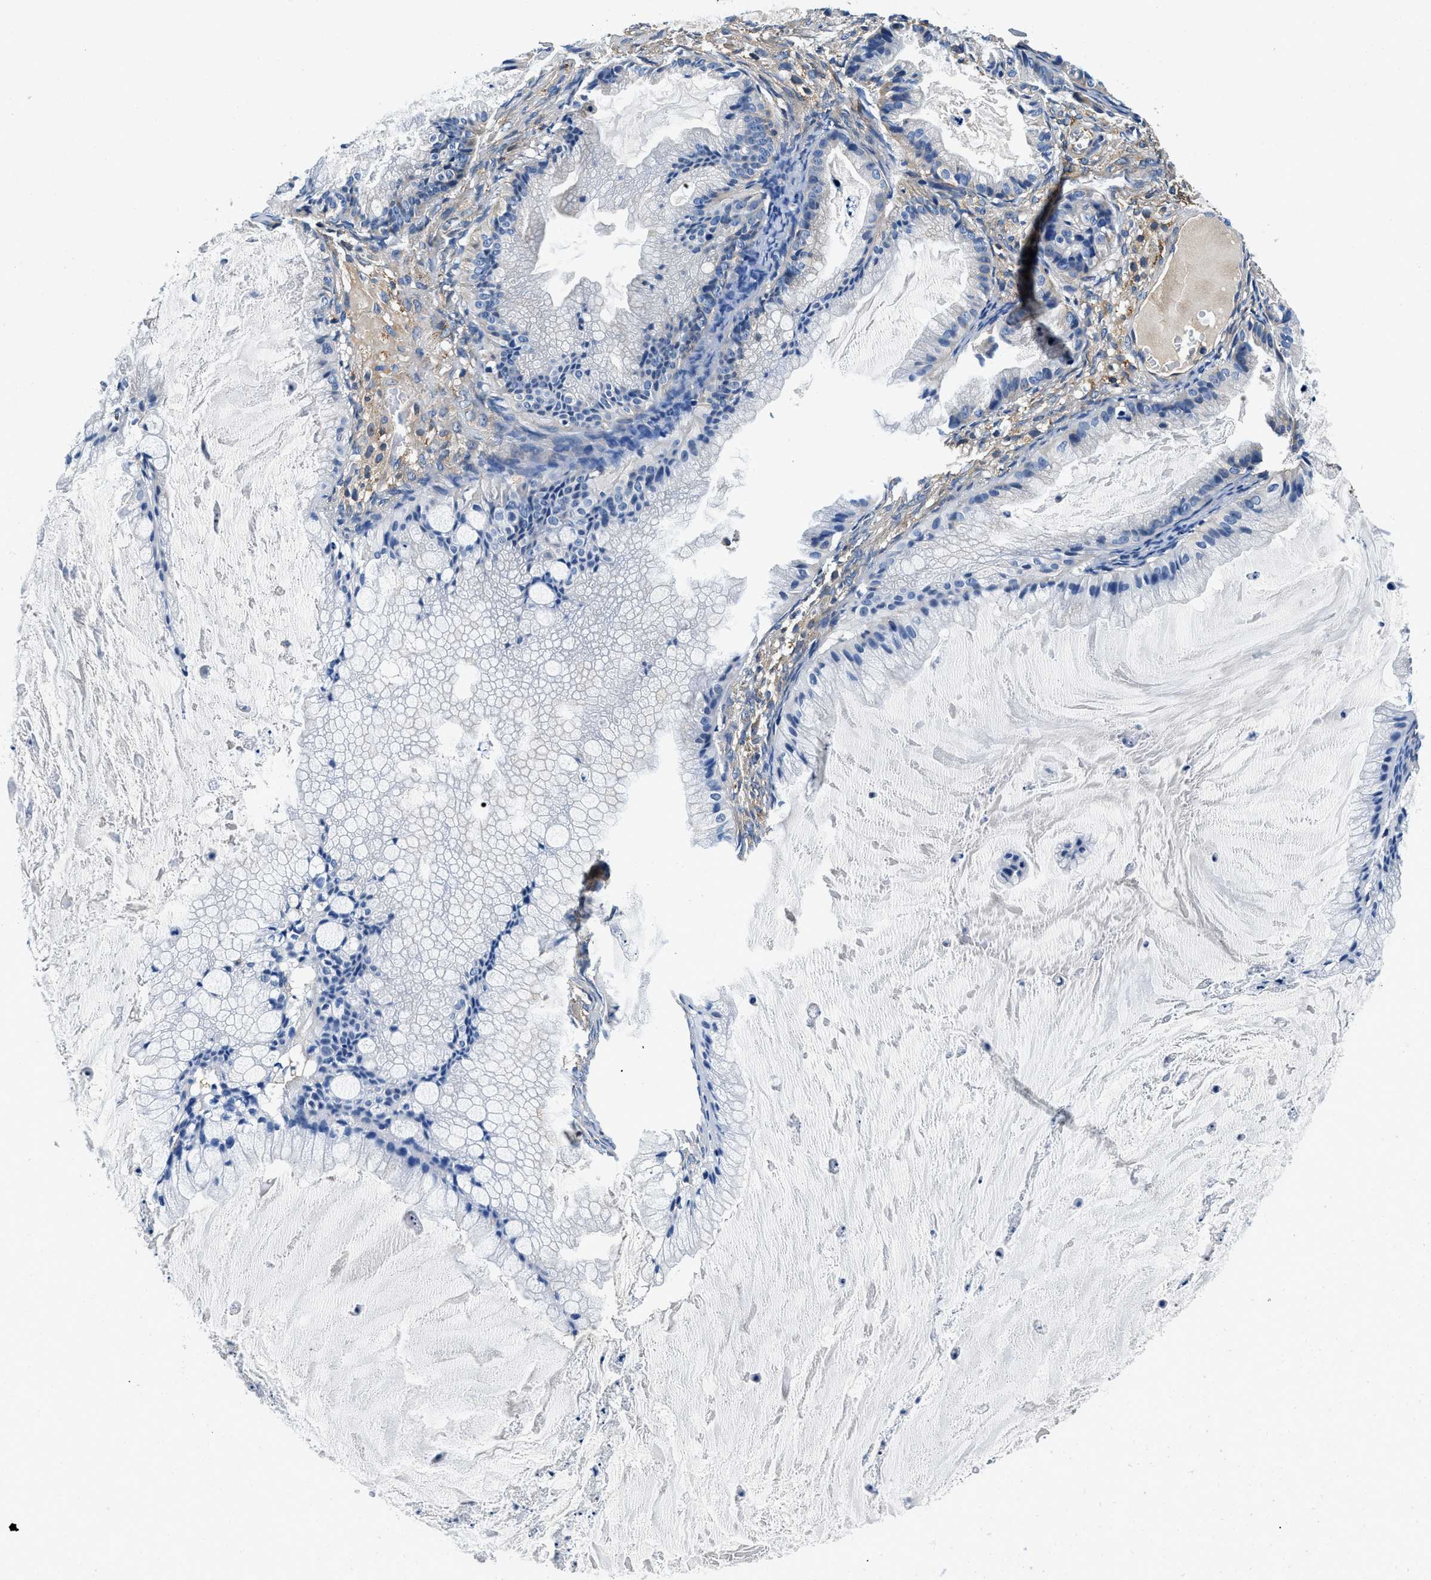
{"staining": {"intensity": "negative", "quantity": "none", "location": "none"}, "tissue": "ovarian cancer", "cell_type": "Tumor cells", "image_type": "cancer", "snomed": [{"axis": "morphology", "description": "Cystadenocarcinoma, mucinous, NOS"}, {"axis": "topography", "description": "Ovary"}], "caption": "Immunohistochemistry of ovarian mucinous cystadenocarcinoma displays no staining in tumor cells.", "gene": "ZFAND3", "patient": {"sex": "female", "age": 57}}